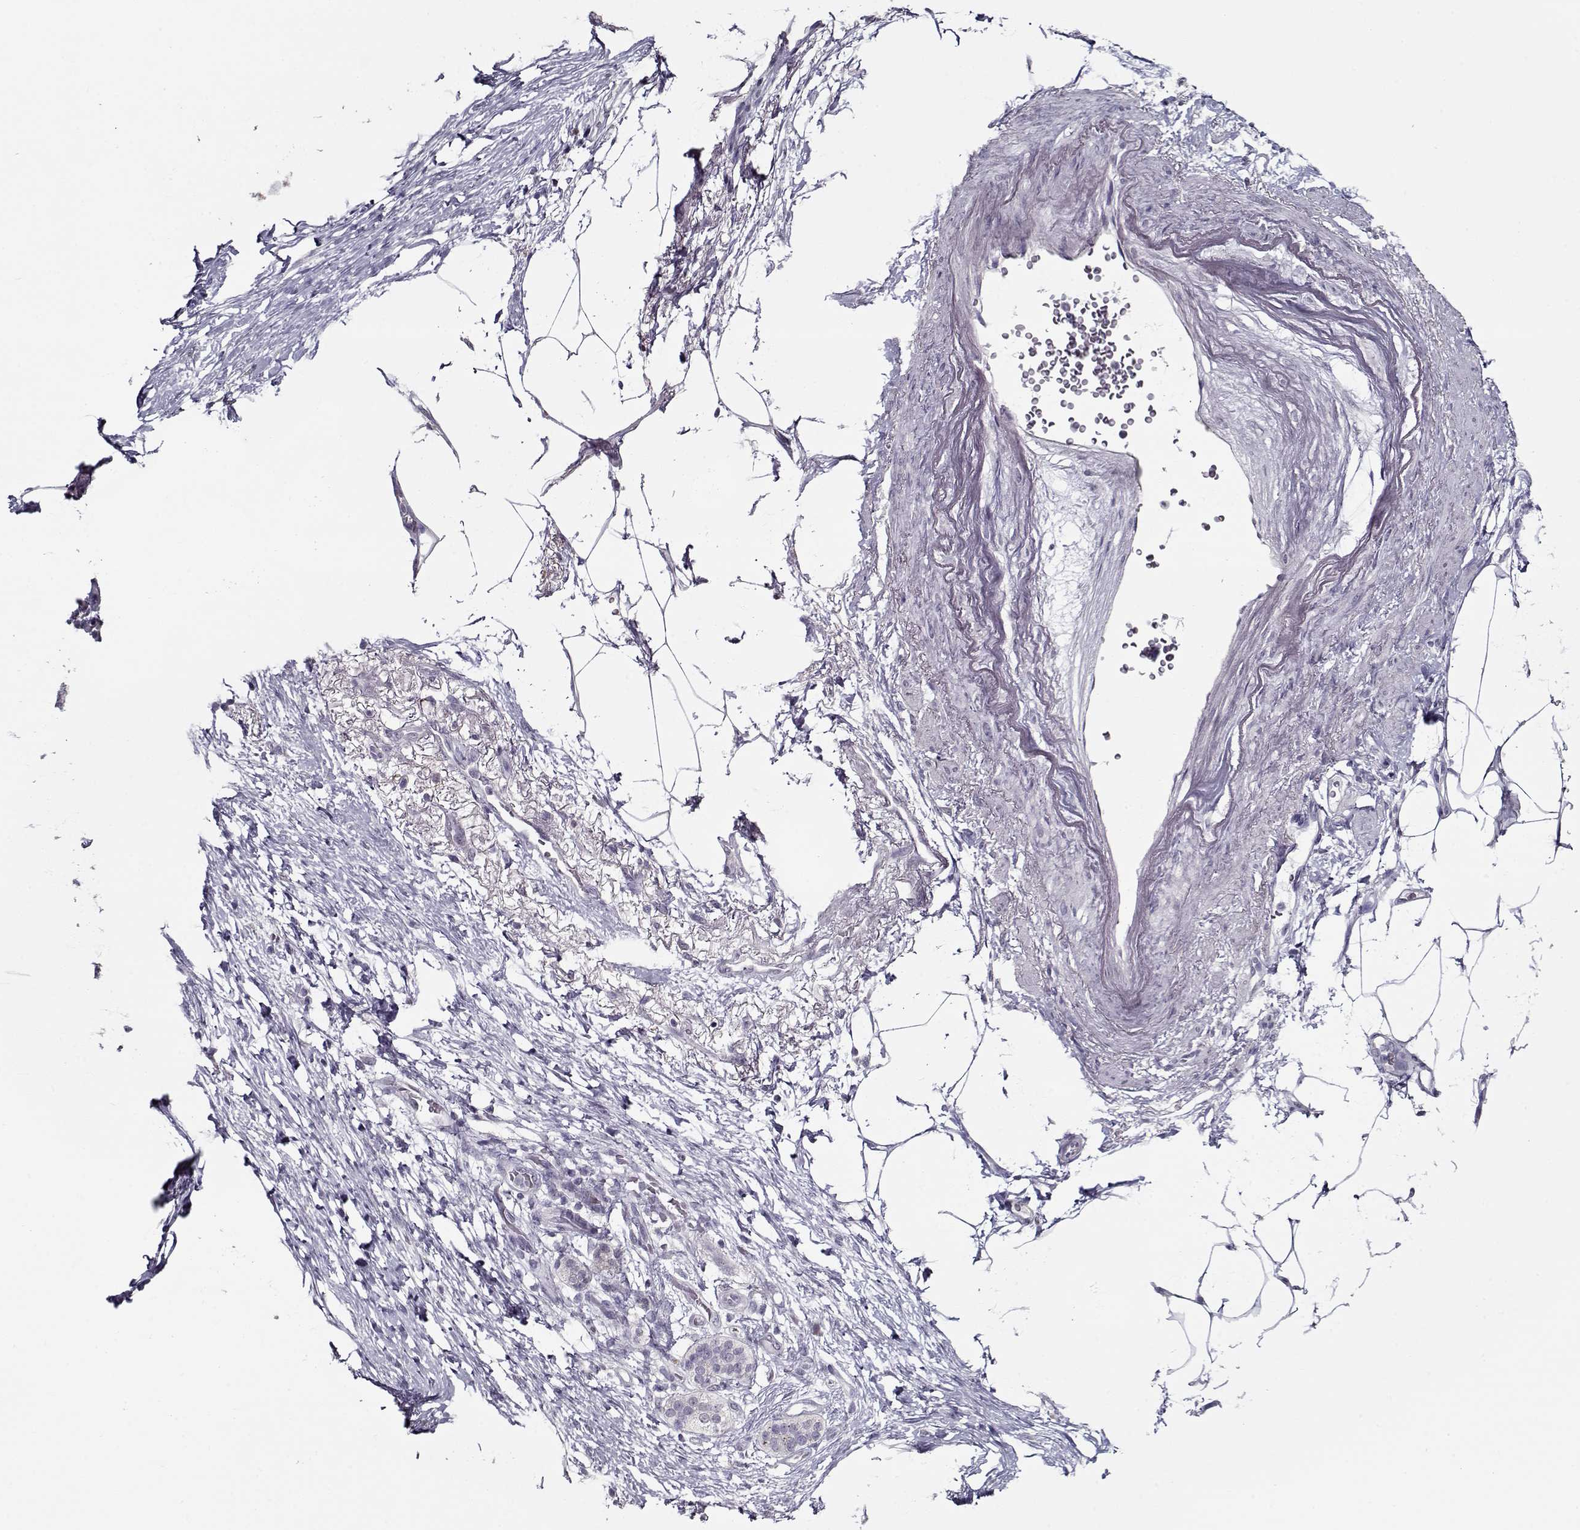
{"staining": {"intensity": "negative", "quantity": "none", "location": "none"}, "tissue": "pancreatic cancer", "cell_type": "Tumor cells", "image_type": "cancer", "snomed": [{"axis": "morphology", "description": "Adenocarcinoma, NOS"}, {"axis": "topography", "description": "Pancreas"}], "caption": "Photomicrograph shows no significant protein expression in tumor cells of pancreatic cancer (adenocarcinoma).", "gene": "SEC16B", "patient": {"sex": "female", "age": 72}}